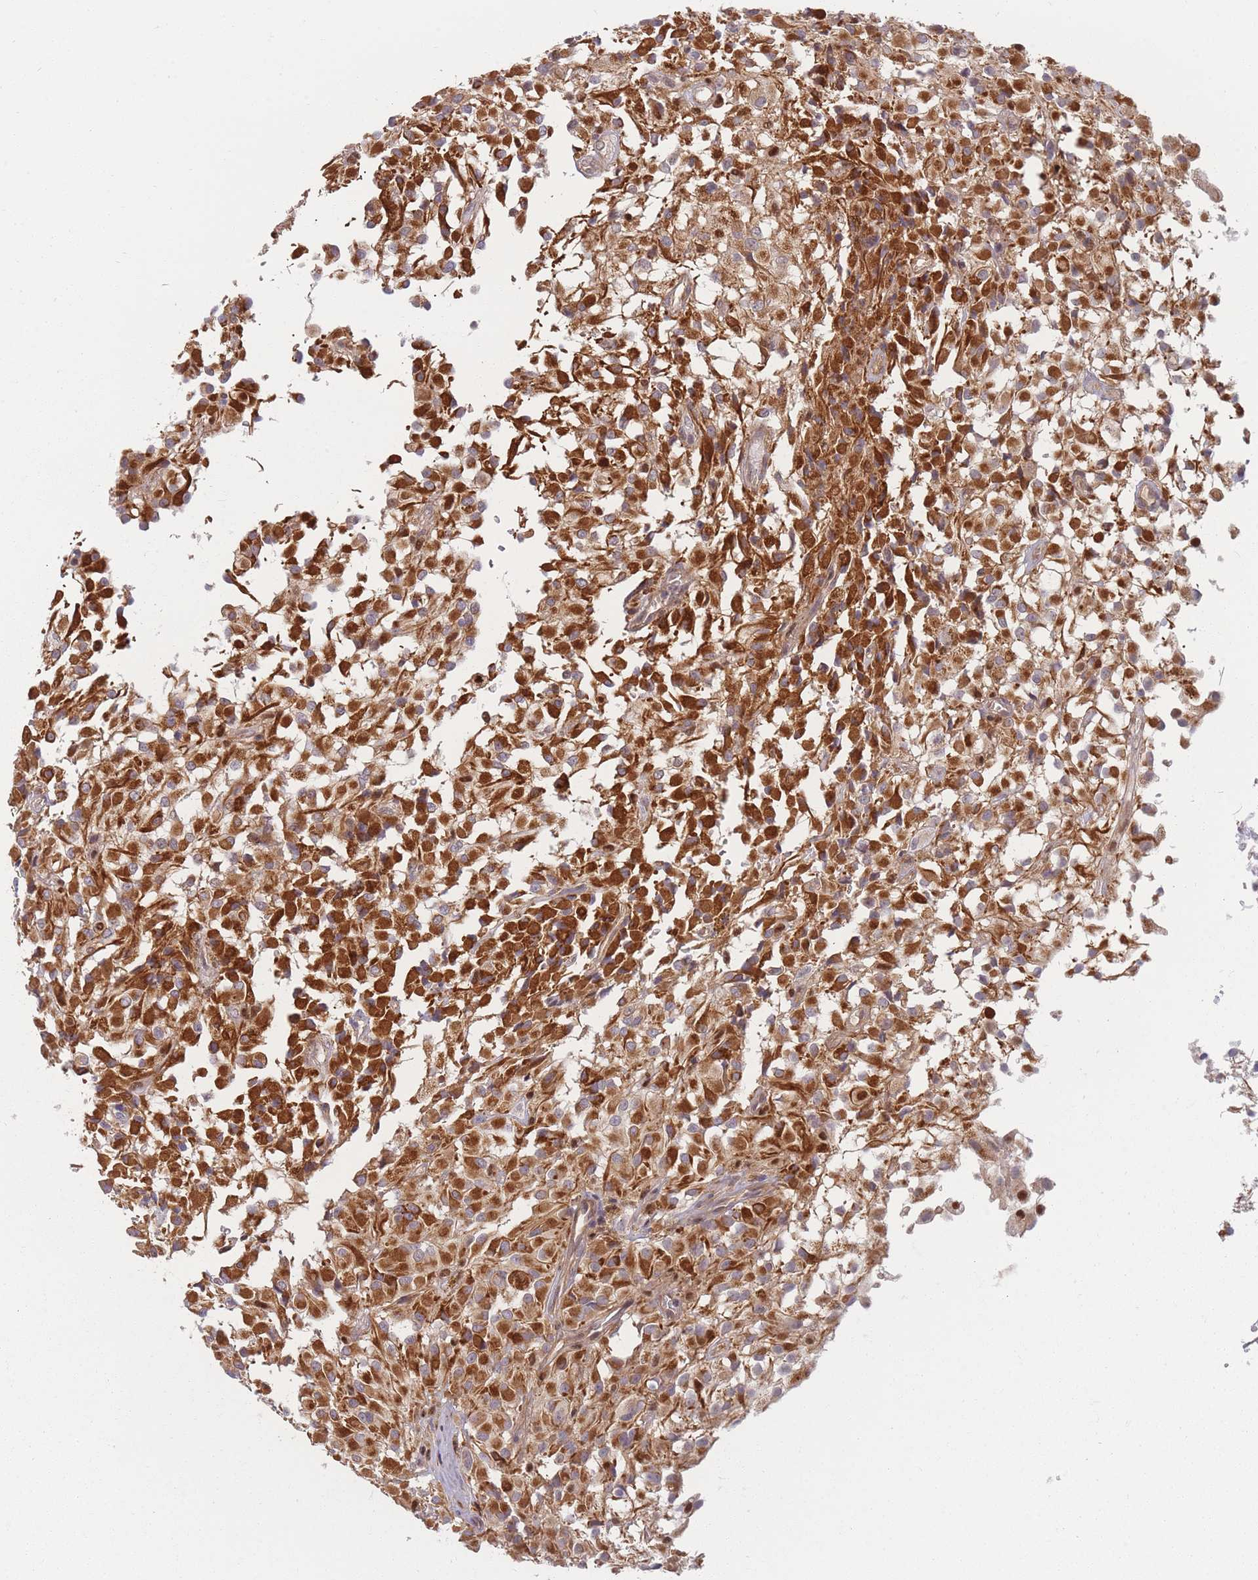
{"staining": {"intensity": "strong", "quantity": ">75%", "location": "cytoplasmic/membranous"}, "tissue": "glioma", "cell_type": "Tumor cells", "image_type": "cancer", "snomed": [{"axis": "morphology", "description": "Glioma, malignant, High grade"}, {"axis": "topography", "description": "Brain"}], "caption": "Protein analysis of glioma tissue exhibits strong cytoplasmic/membranous staining in about >75% of tumor cells.", "gene": "FAM153A", "patient": {"sex": "female", "age": 59}}